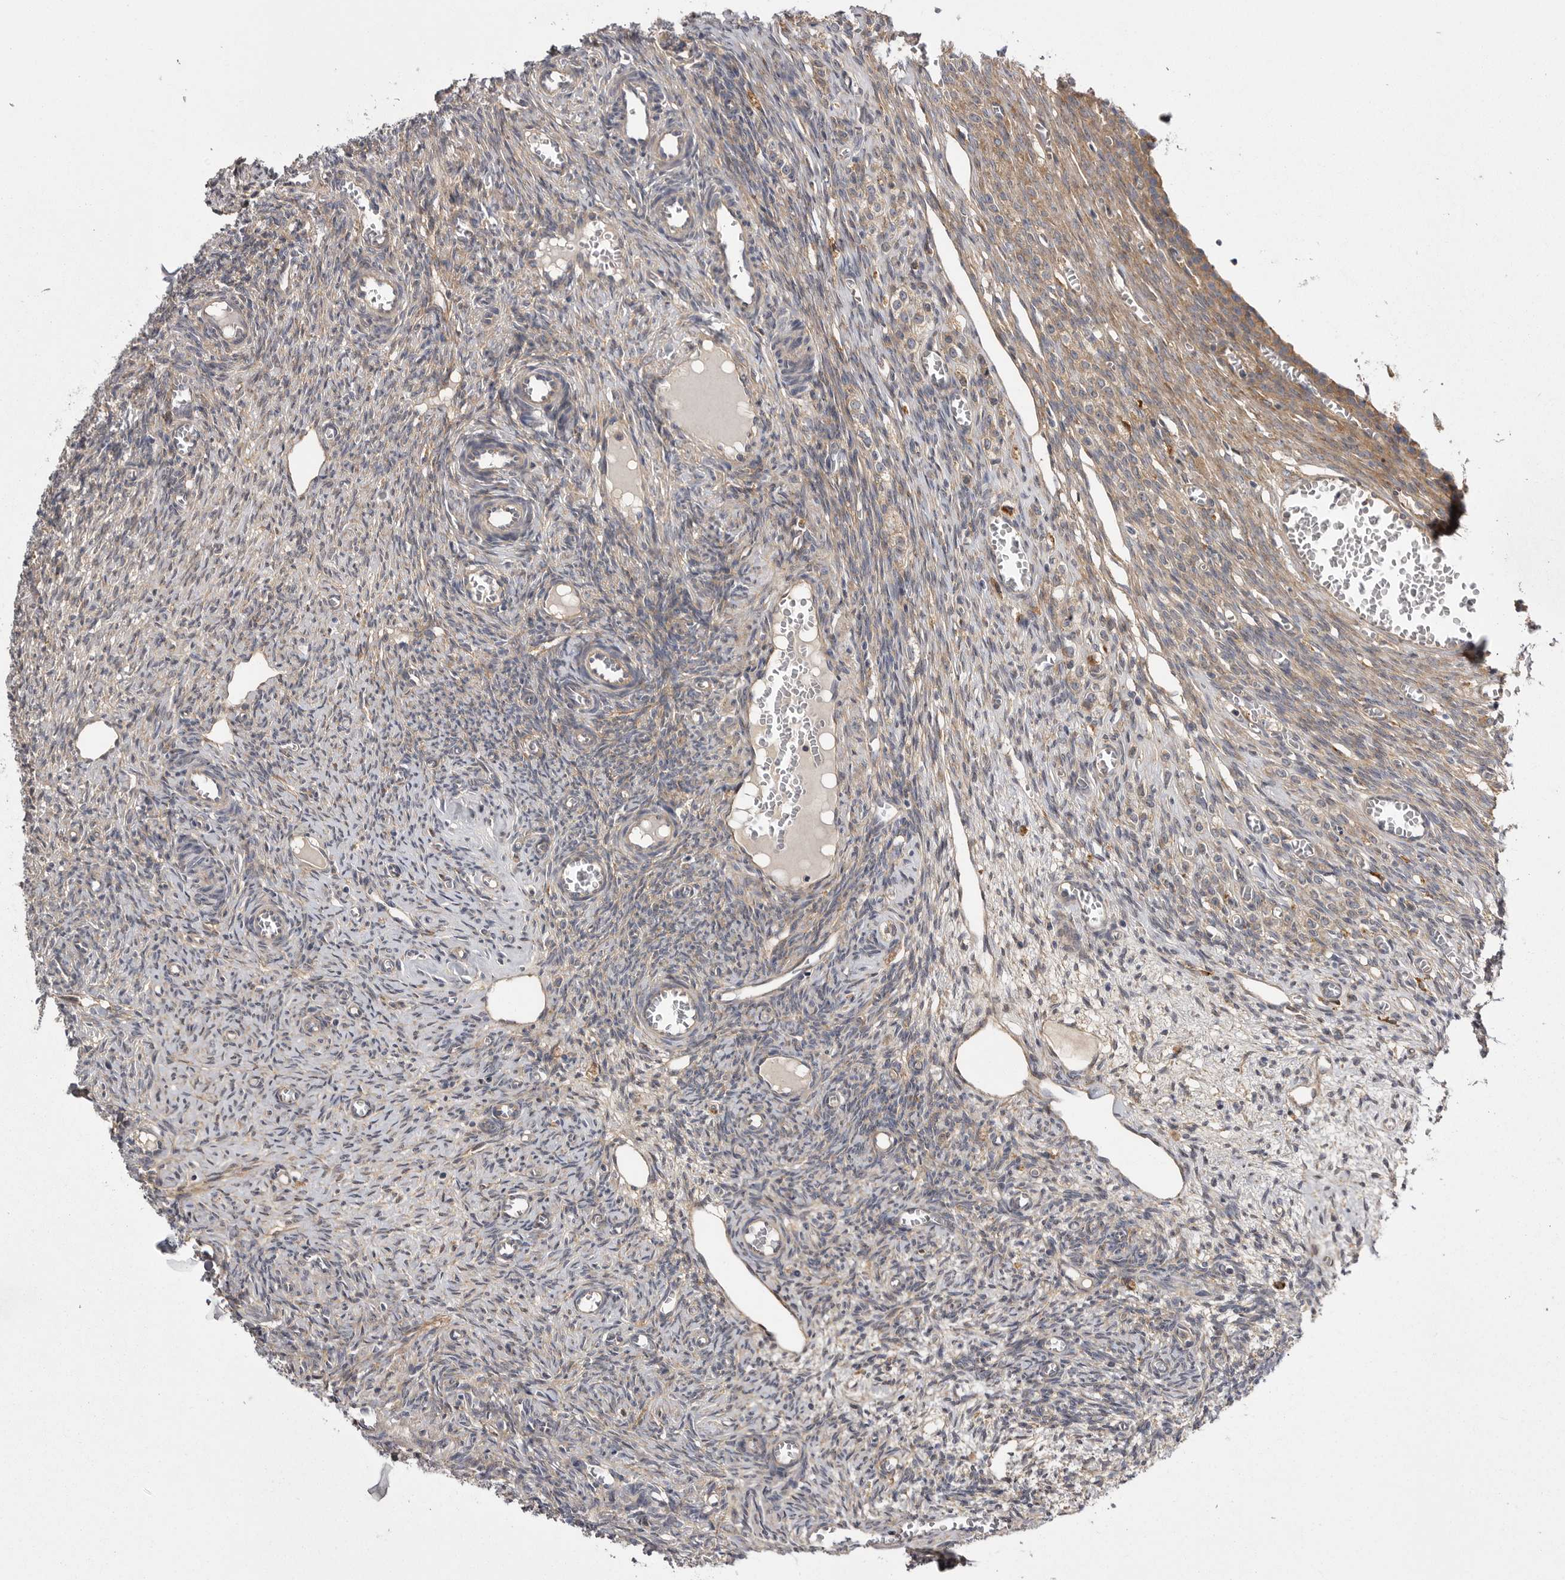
{"staining": {"intensity": "negative", "quantity": "none", "location": "none"}, "tissue": "ovary", "cell_type": "Follicle cells", "image_type": "normal", "snomed": [{"axis": "morphology", "description": "Normal tissue, NOS"}, {"axis": "topography", "description": "Ovary"}], "caption": "Ovary stained for a protein using IHC shows no positivity follicle cells.", "gene": "OSBPL9", "patient": {"sex": "female", "age": 27}}